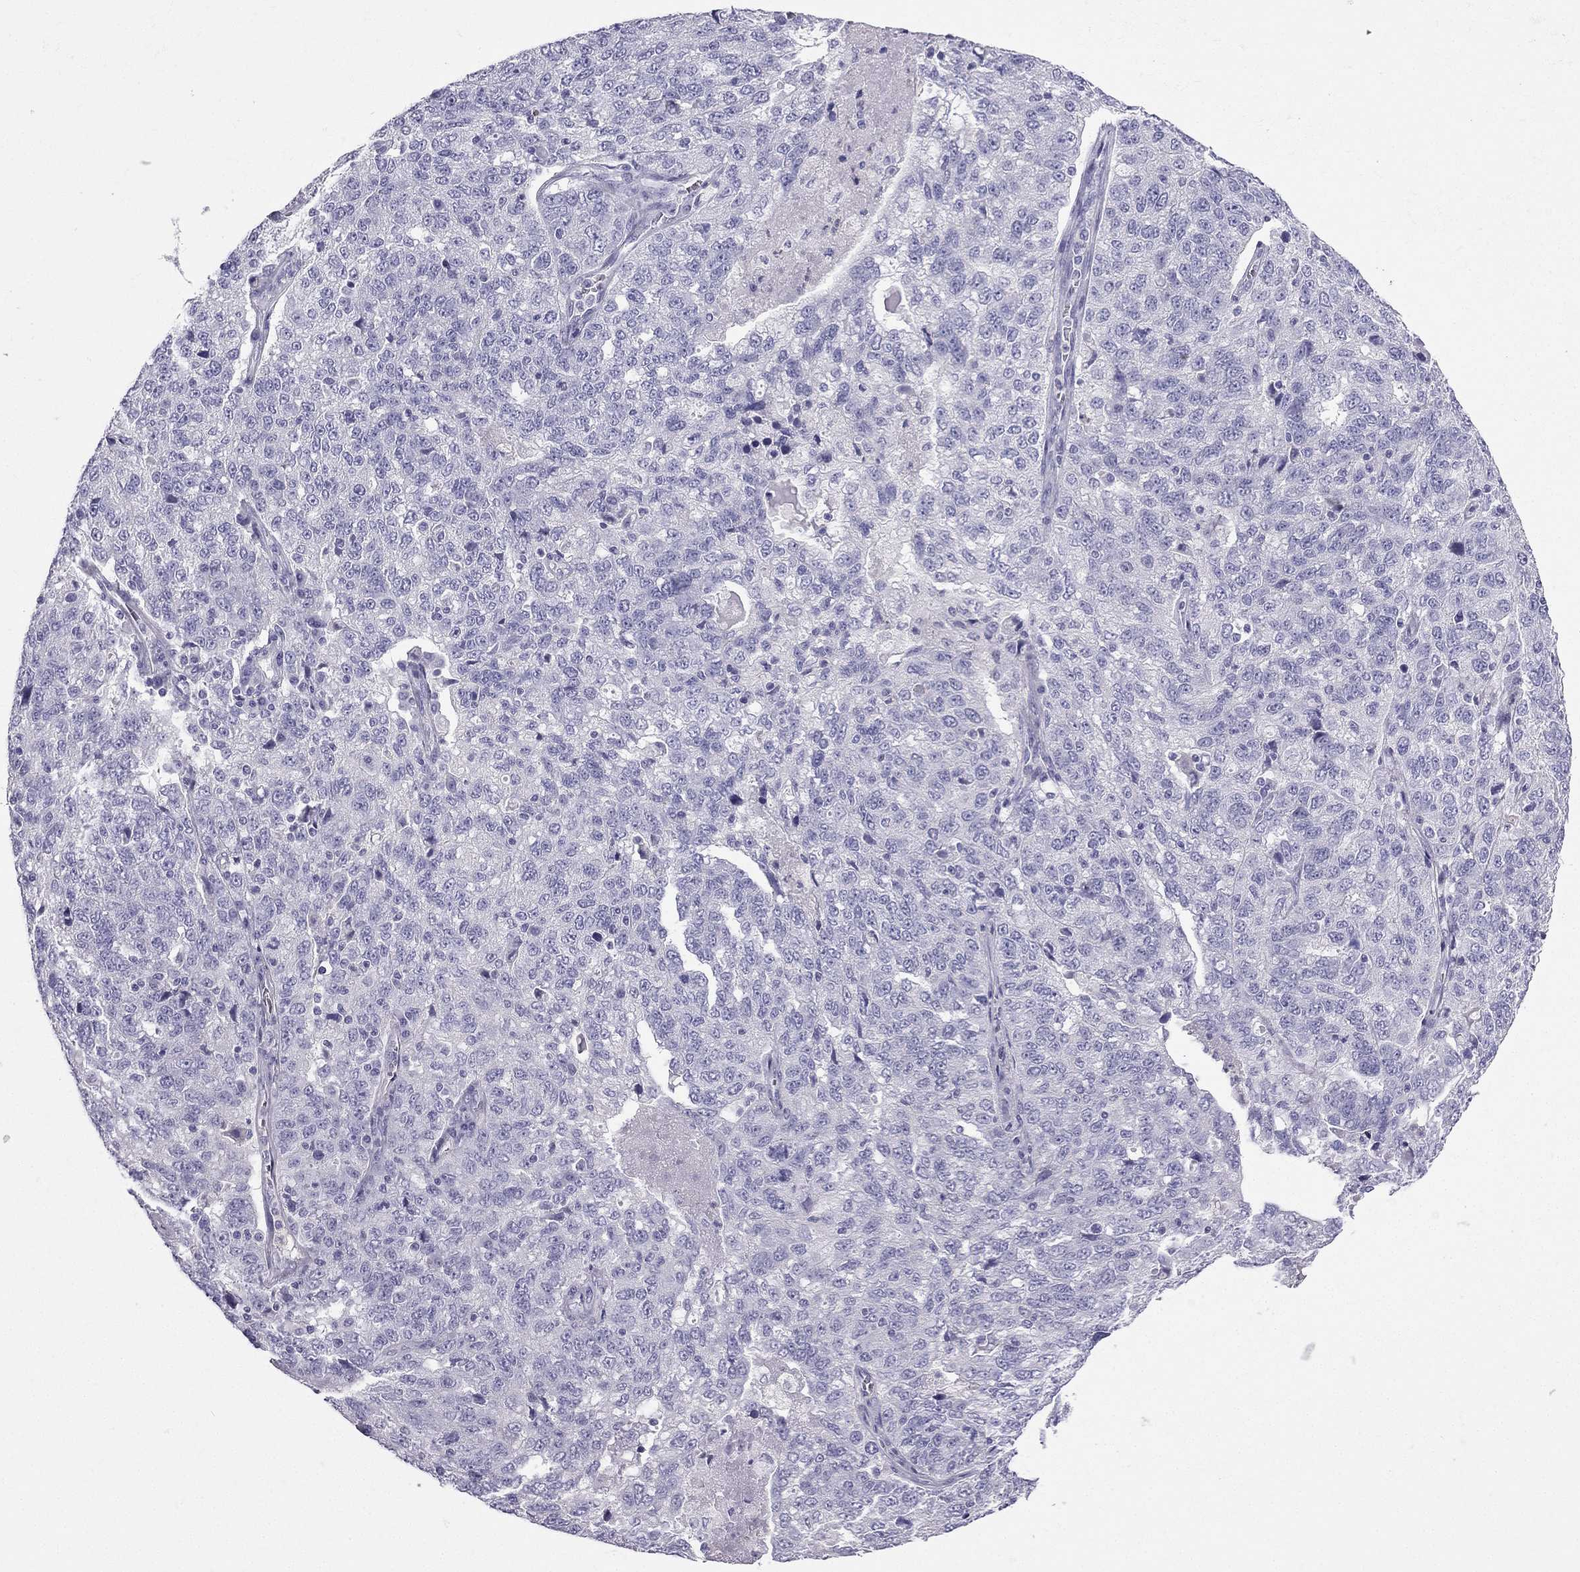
{"staining": {"intensity": "negative", "quantity": "none", "location": "none"}, "tissue": "ovarian cancer", "cell_type": "Tumor cells", "image_type": "cancer", "snomed": [{"axis": "morphology", "description": "Cystadenocarcinoma, serous, NOS"}, {"axis": "topography", "description": "Ovary"}], "caption": "Protein analysis of serous cystadenocarcinoma (ovarian) exhibits no significant staining in tumor cells. The staining was performed using DAB to visualize the protein expression in brown, while the nuclei were stained in blue with hematoxylin (Magnification: 20x).", "gene": "GJA8", "patient": {"sex": "female", "age": 71}}